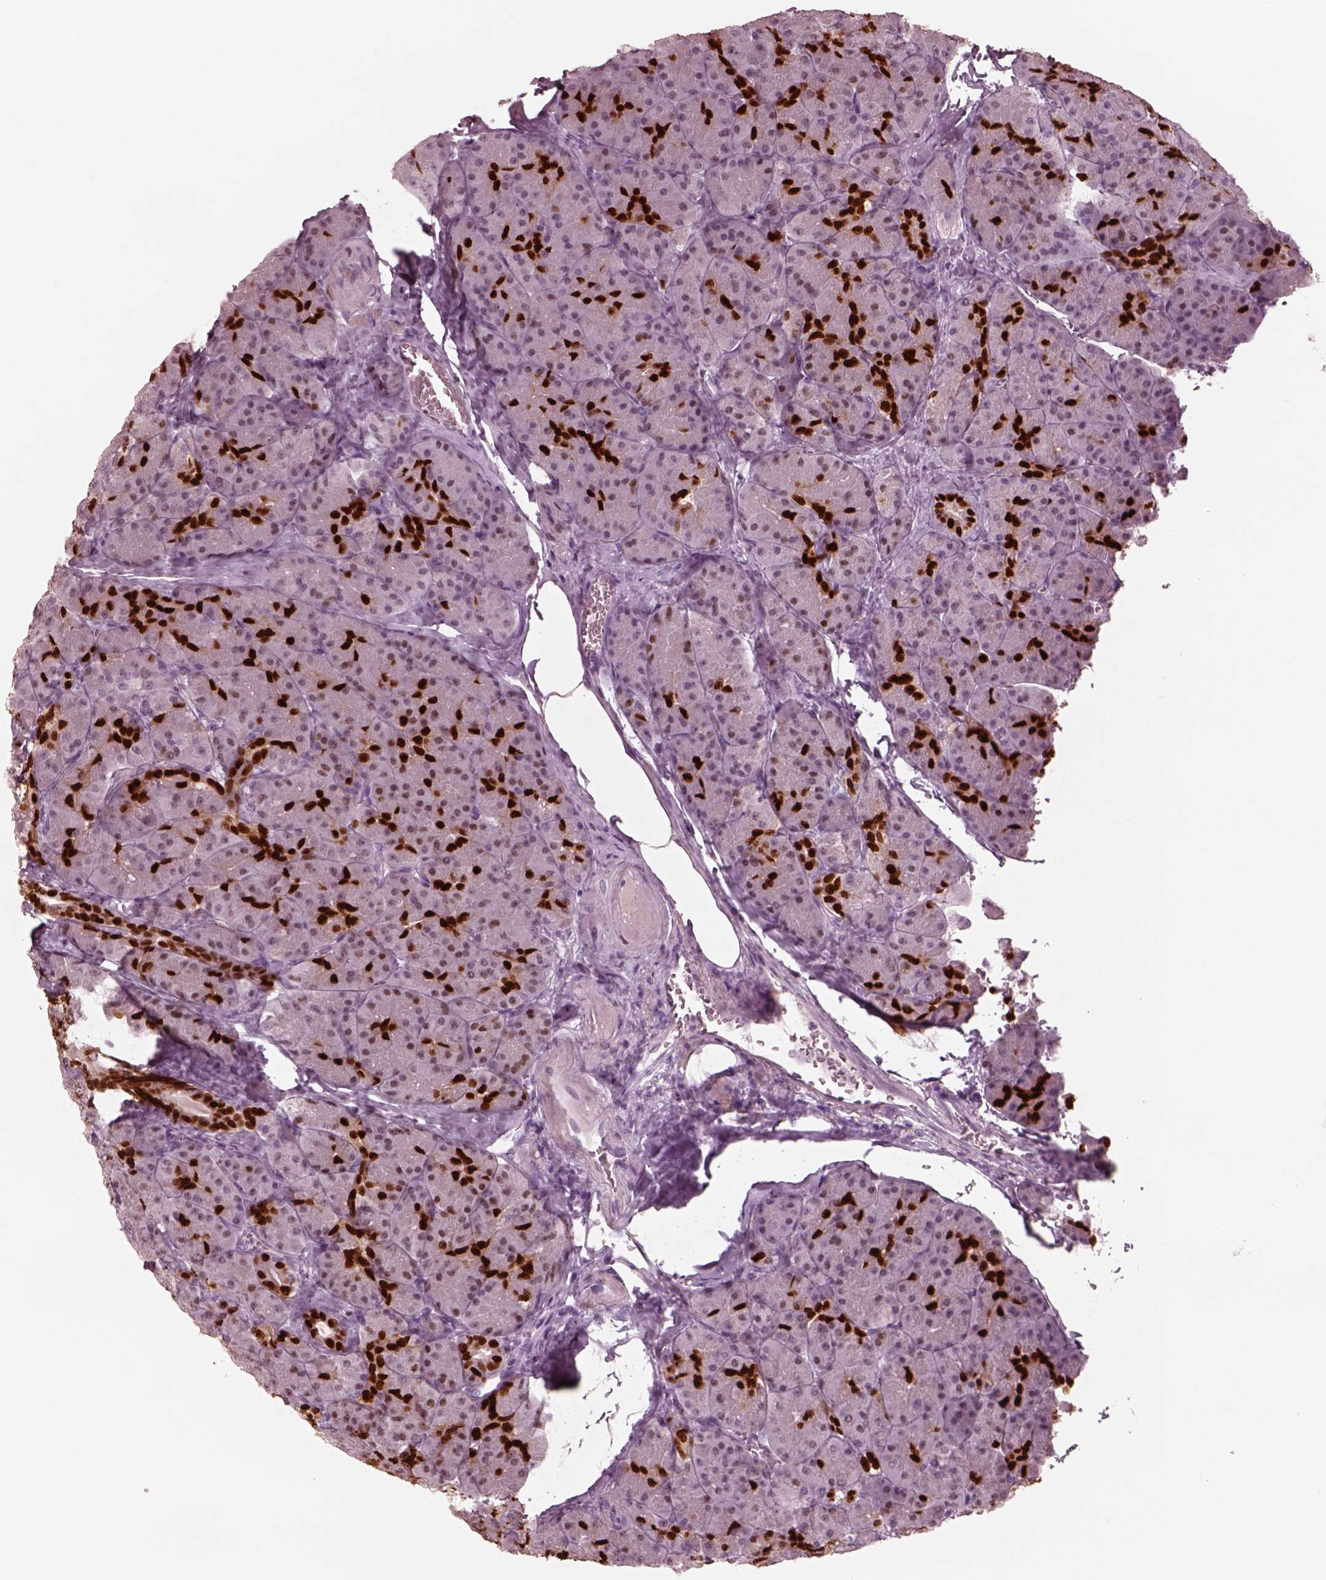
{"staining": {"intensity": "strong", "quantity": "25%-75%", "location": "nuclear"}, "tissue": "pancreas", "cell_type": "Exocrine glandular cells", "image_type": "normal", "snomed": [{"axis": "morphology", "description": "Normal tissue, NOS"}, {"axis": "topography", "description": "Pancreas"}], "caption": "Pancreas stained with DAB IHC reveals high levels of strong nuclear staining in about 25%-75% of exocrine glandular cells.", "gene": "SOX9", "patient": {"sex": "male", "age": 57}}